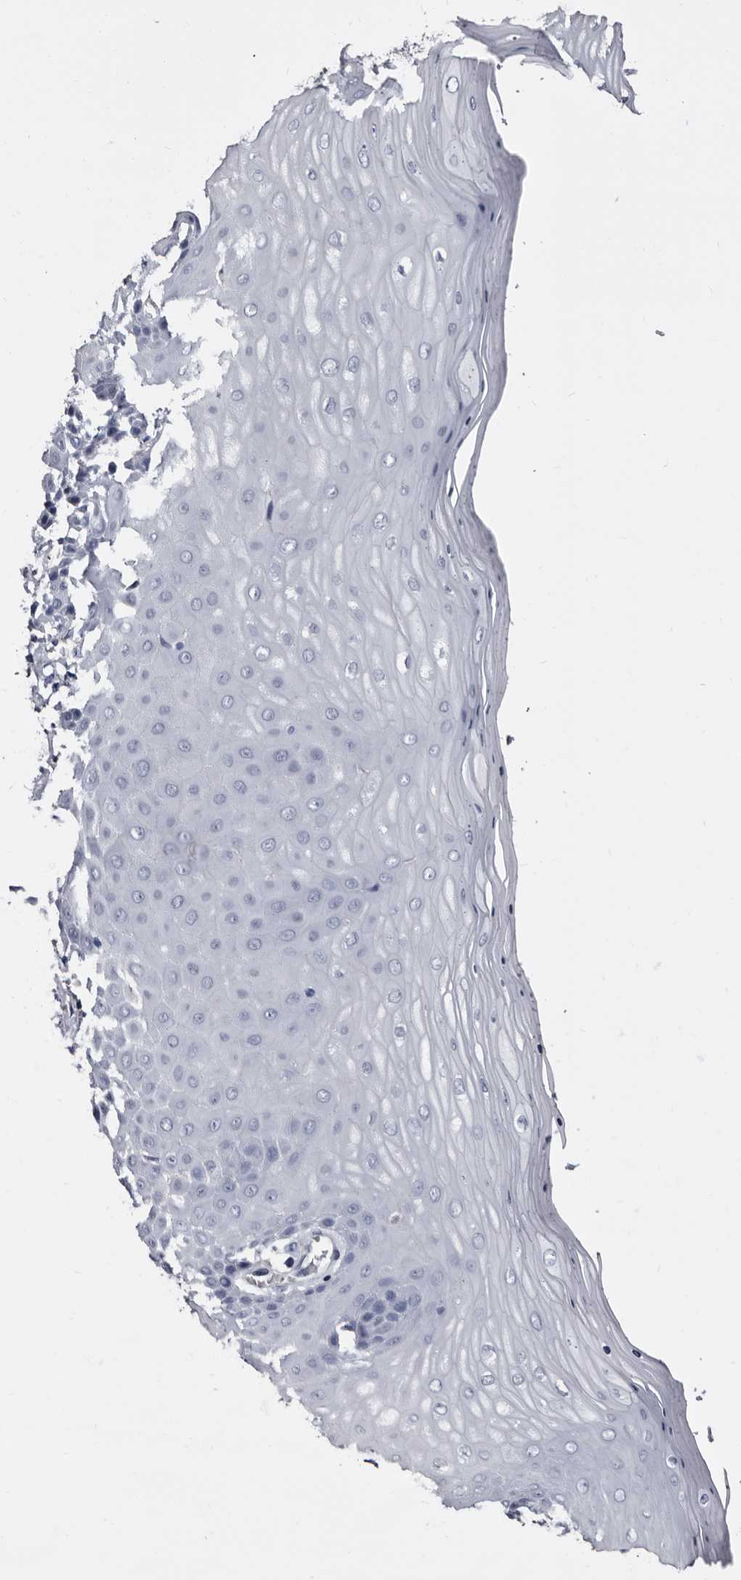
{"staining": {"intensity": "negative", "quantity": "none", "location": "none"}, "tissue": "cervix", "cell_type": "Glandular cells", "image_type": "normal", "snomed": [{"axis": "morphology", "description": "Normal tissue, NOS"}, {"axis": "topography", "description": "Cervix"}], "caption": "This is an IHC histopathology image of normal human cervix. There is no staining in glandular cells.", "gene": "EPB41L3", "patient": {"sex": "female", "age": 55}}